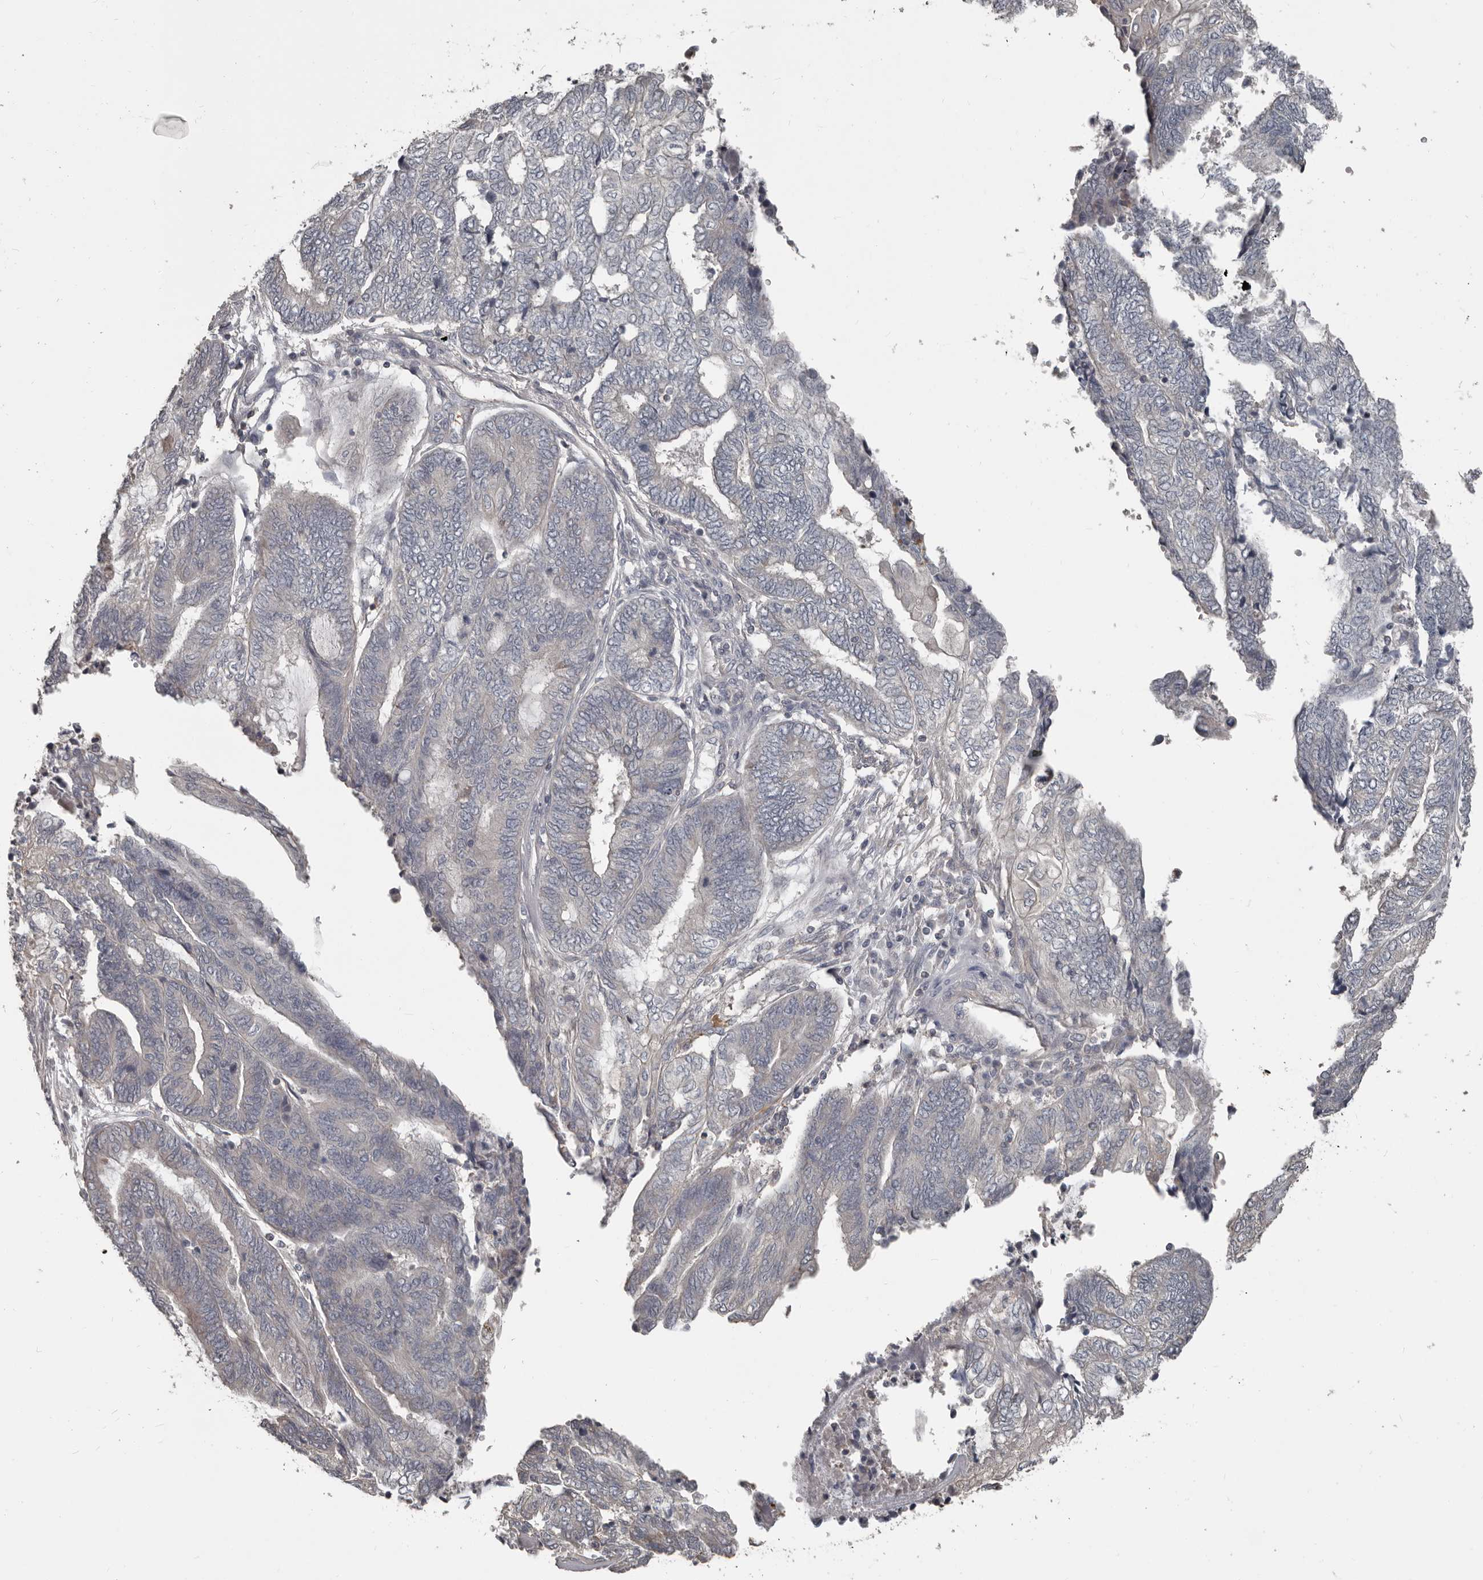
{"staining": {"intensity": "negative", "quantity": "none", "location": "none"}, "tissue": "endometrial cancer", "cell_type": "Tumor cells", "image_type": "cancer", "snomed": [{"axis": "morphology", "description": "Adenocarcinoma, NOS"}, {"axis": "topography", "description": "Uterus"}, {"axis": "topography", "description": "Endometrium"}], "caption": "There is no significant positivity in tumor cells of endometrial cancer.", "gene": "CA6", "patient": {"sex": "female", "age": 70}}